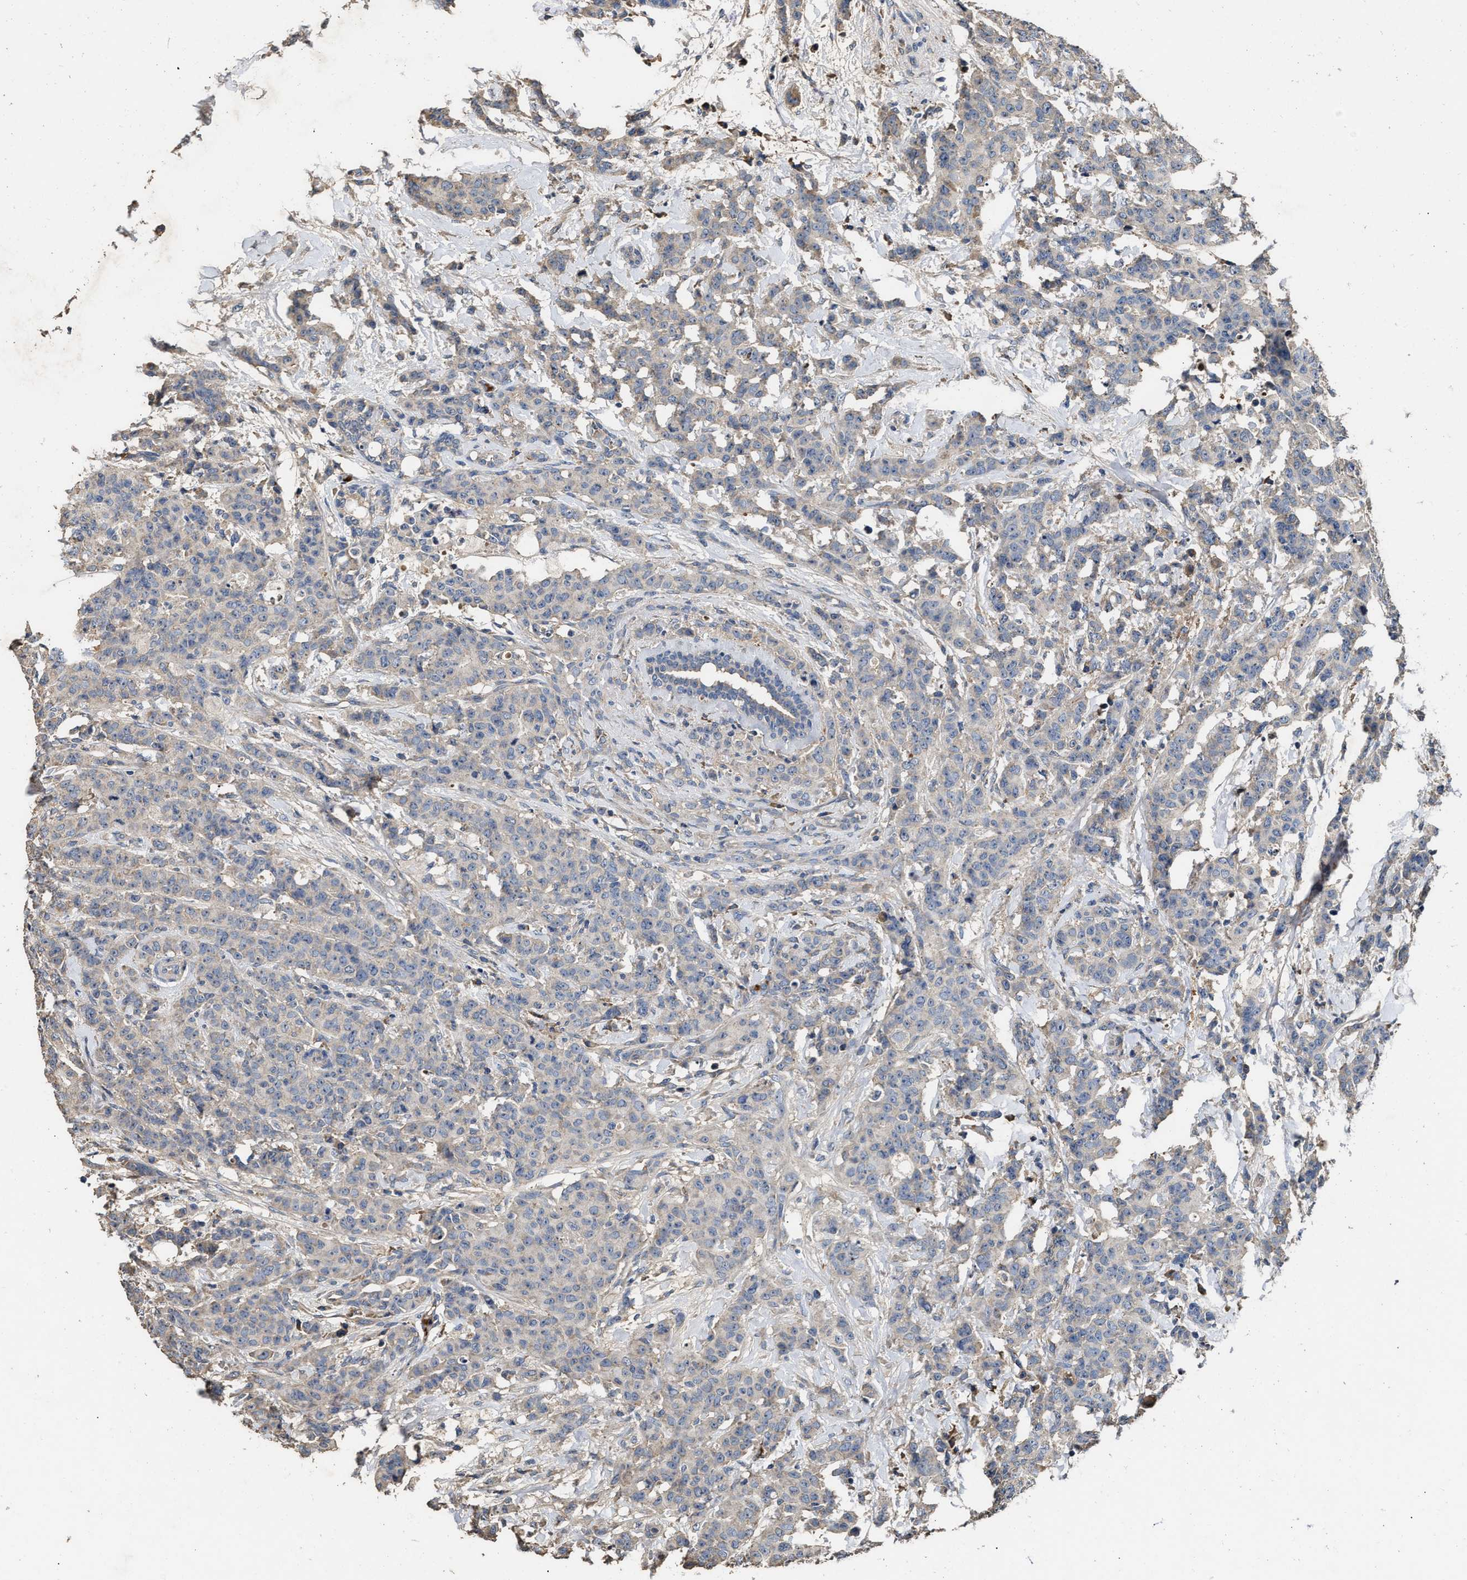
{"staining": {"intensity": "weak", "quantity": "25%-75%", "location": "cytoplasmic/membranous"}, "tissue": "breast cancer", "cell_type": "Tumor cells", "image_type": "cancer", "snomed": [{"axis": "morphology", "description": "Normal tissue, NOS"}, {"axis": "morphology", "description": "Duct carcinoma"}, {"axis": "topography", "description": "Breast"}], "caption": "This micrograph reveals breast infiltrating ductal carcinoma stained with IHC to label a protein in brown. The cytoplasmic/membranous of tumor cells show weak positivity for the protein. Nuclei are counter-stained blue.", "gene": "C3", "patient": {"sex": "female", "age": 40}}